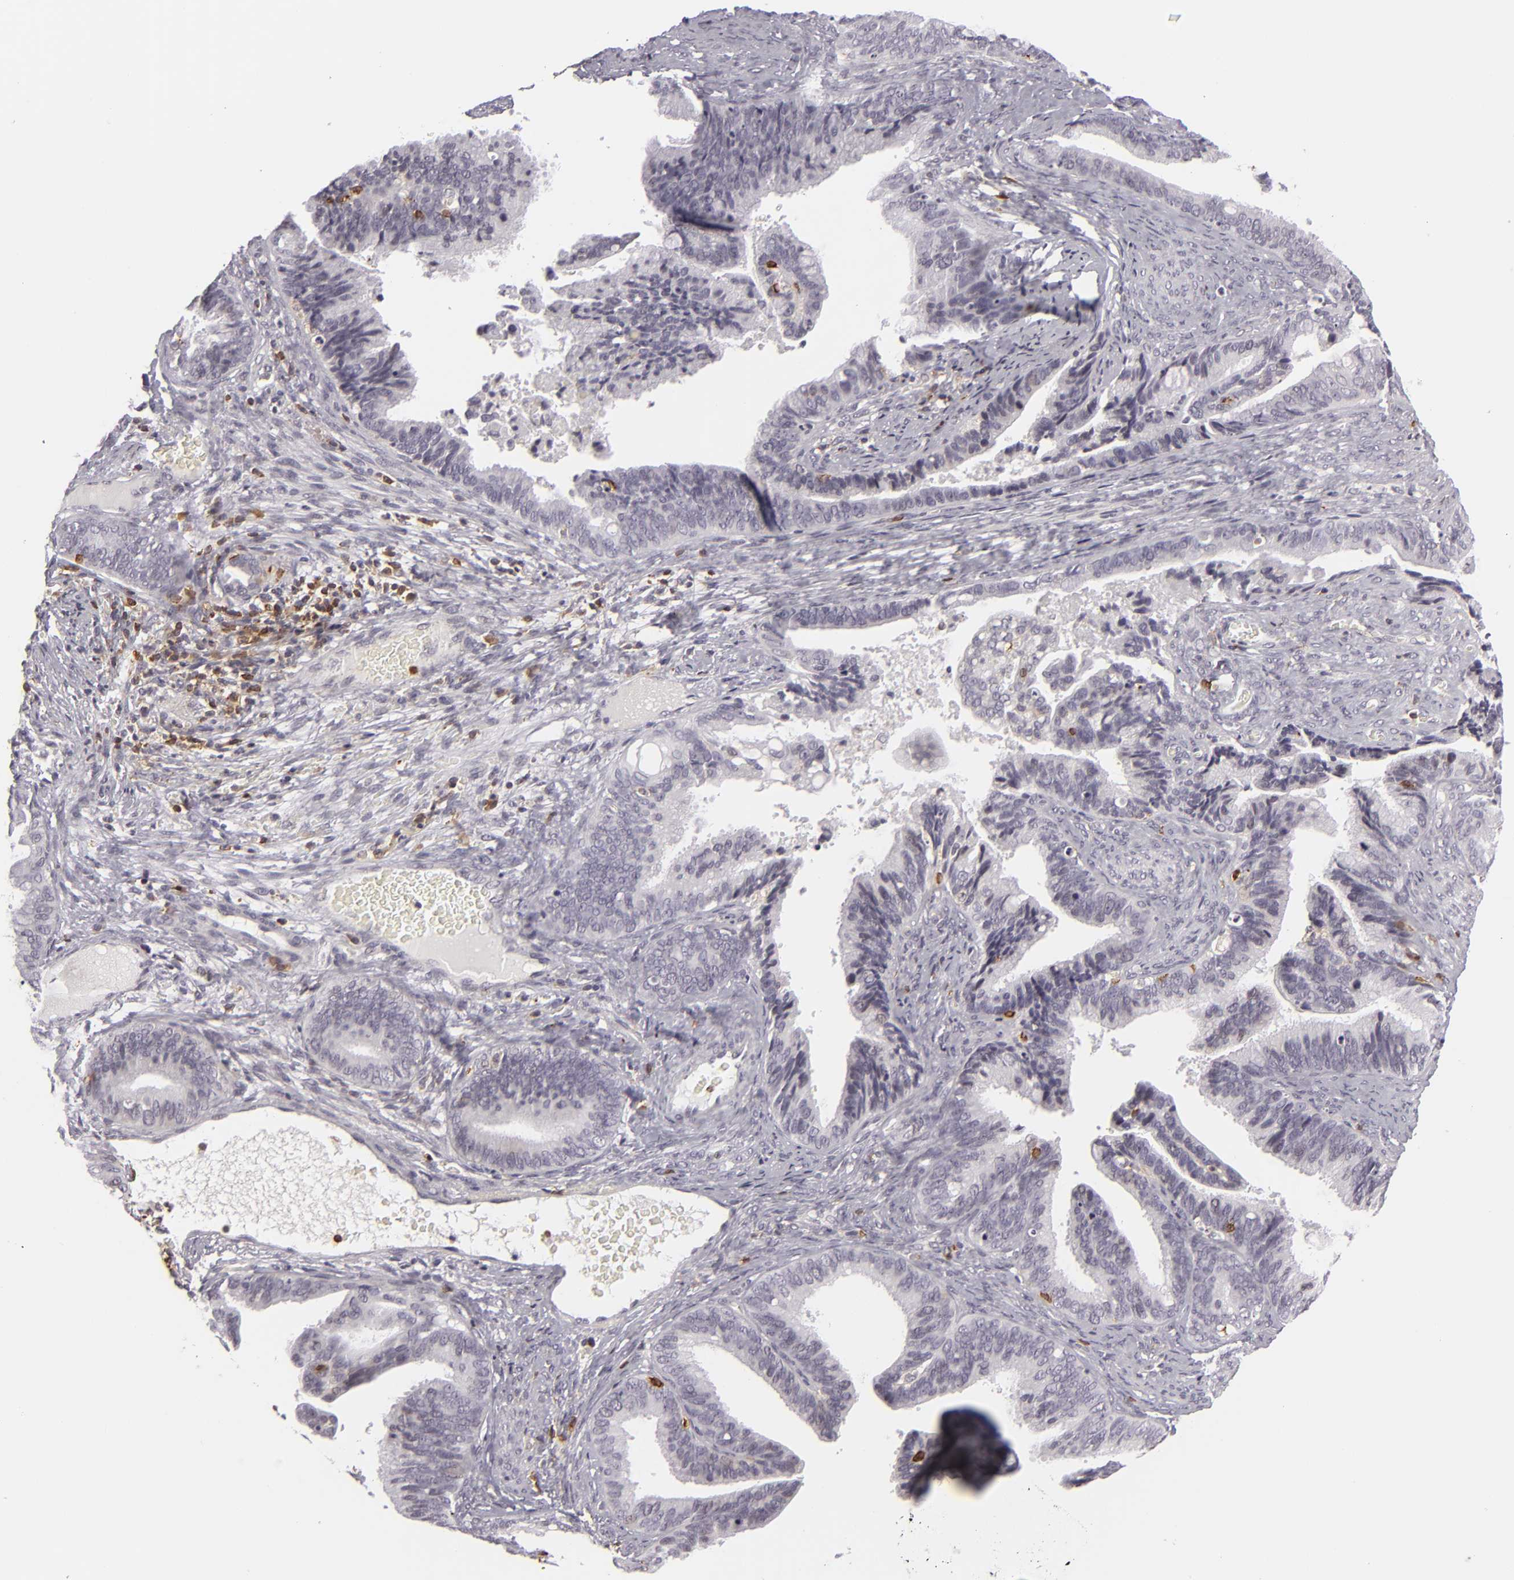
{"staining": {"intensity": "negative", "quantity": "none", "location": "none"}, "tissue": "cervical cancer", "cell_type": "Tumor cells", "image_type": "cancer", "snomed": [{"axis": "morphology", "description": "Adenocarcinoma, NOS"}, {"axis": "topography", "description": "Cervix"}], "caption": "IHC micrograph of cervical adenocarcinoma stained for a protein (brown), which shows no expression in tumor cells.", "gene": "APOBEC3G", "patient": {"sex": "female", "age": 47}}